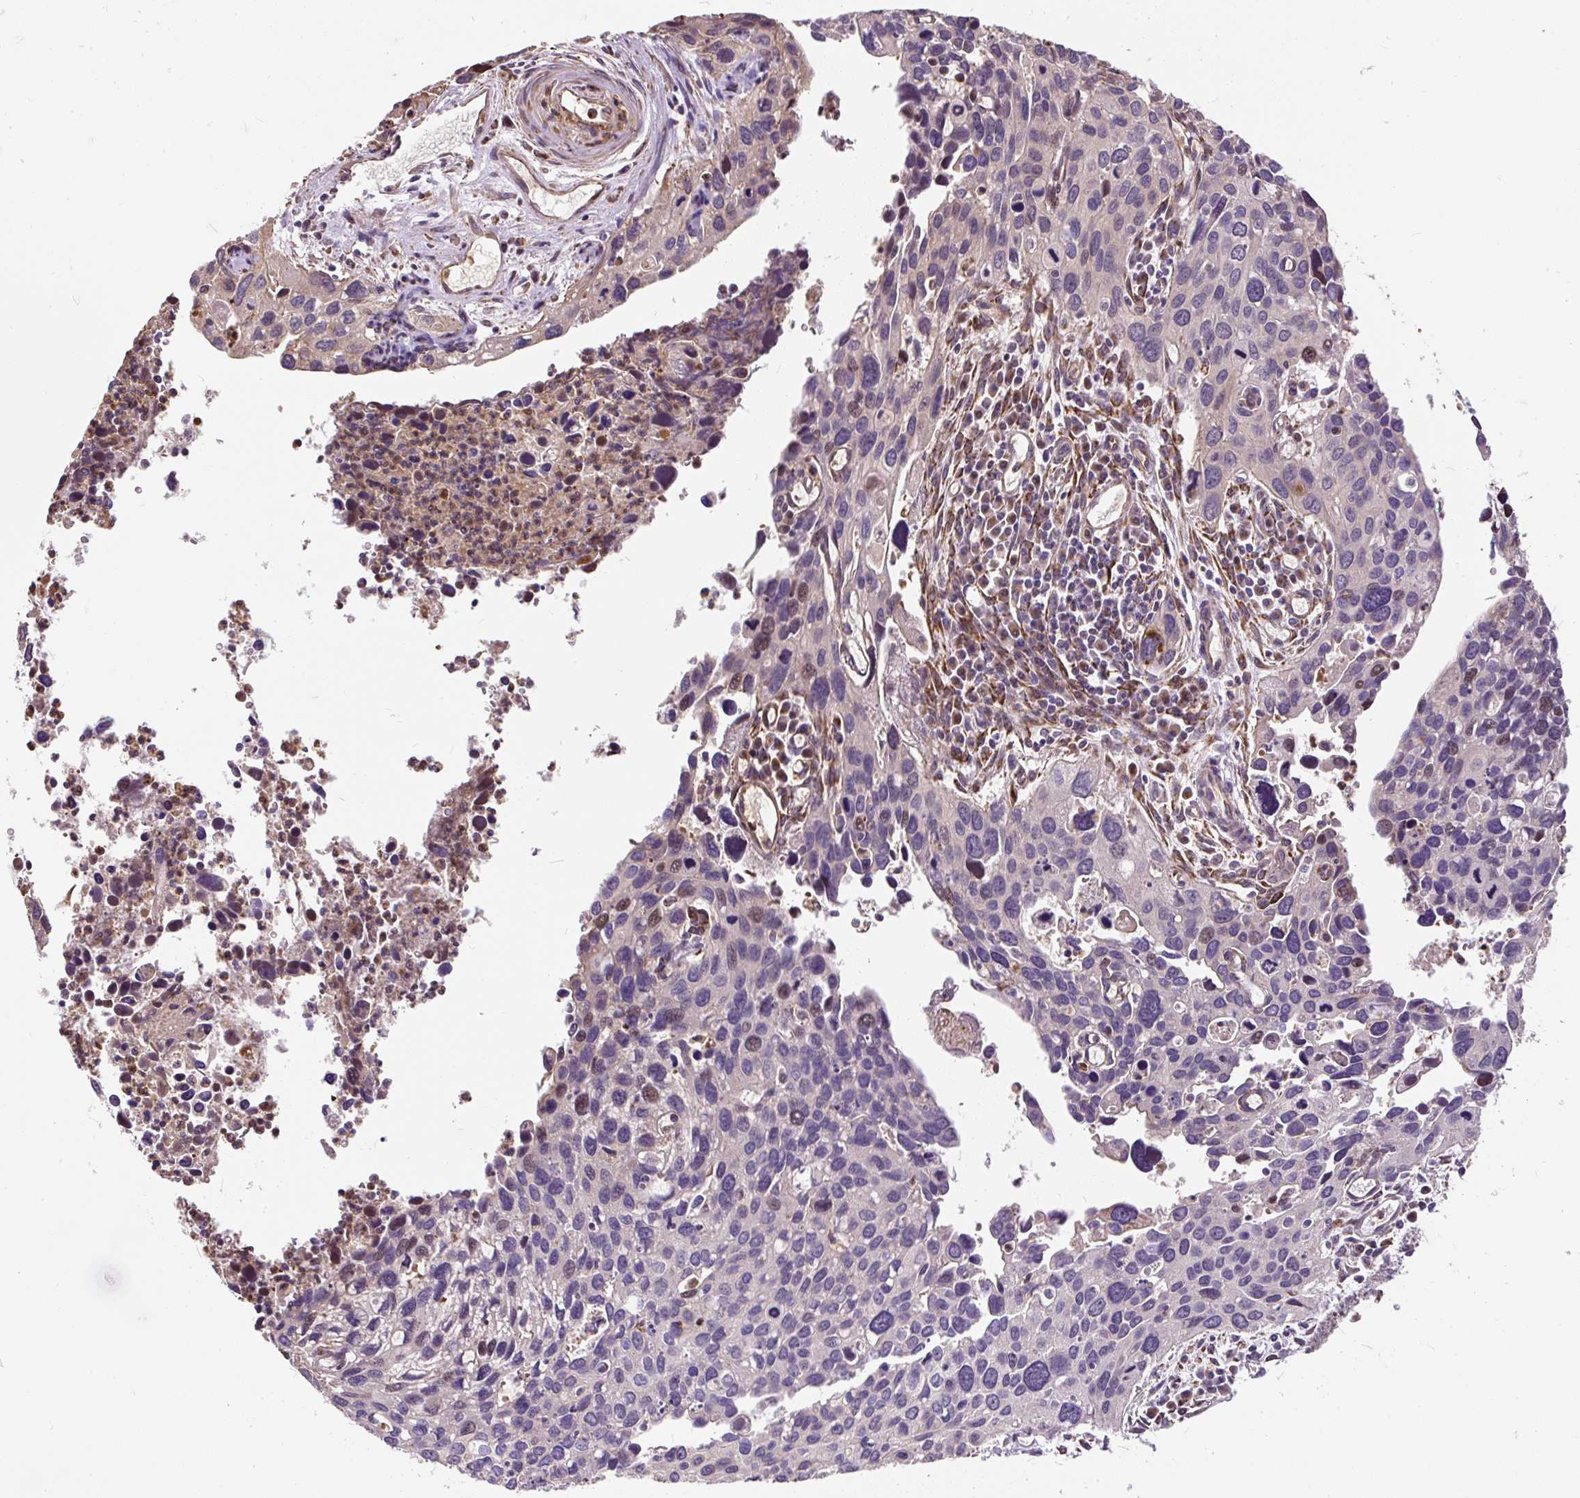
{"staining": {"intensity": "weak", "quantity": "<25%", "location": "nuclear"}, "tissue": "cervical cancer", "cell_type": "Tumor cells", "image_type": "cancer", "snomed": [{"axis": "morphology", "description": "Squamous cell carcinoma, NOS"}, {"axis": "topography", "description": "Cervix"}], "caption": "Cervical cancer was stained to show a protein in brown. There is no significant positivity in tumor cells.", "gene": "PUS7L", "patient": {"sex": "female", "age": 55}}